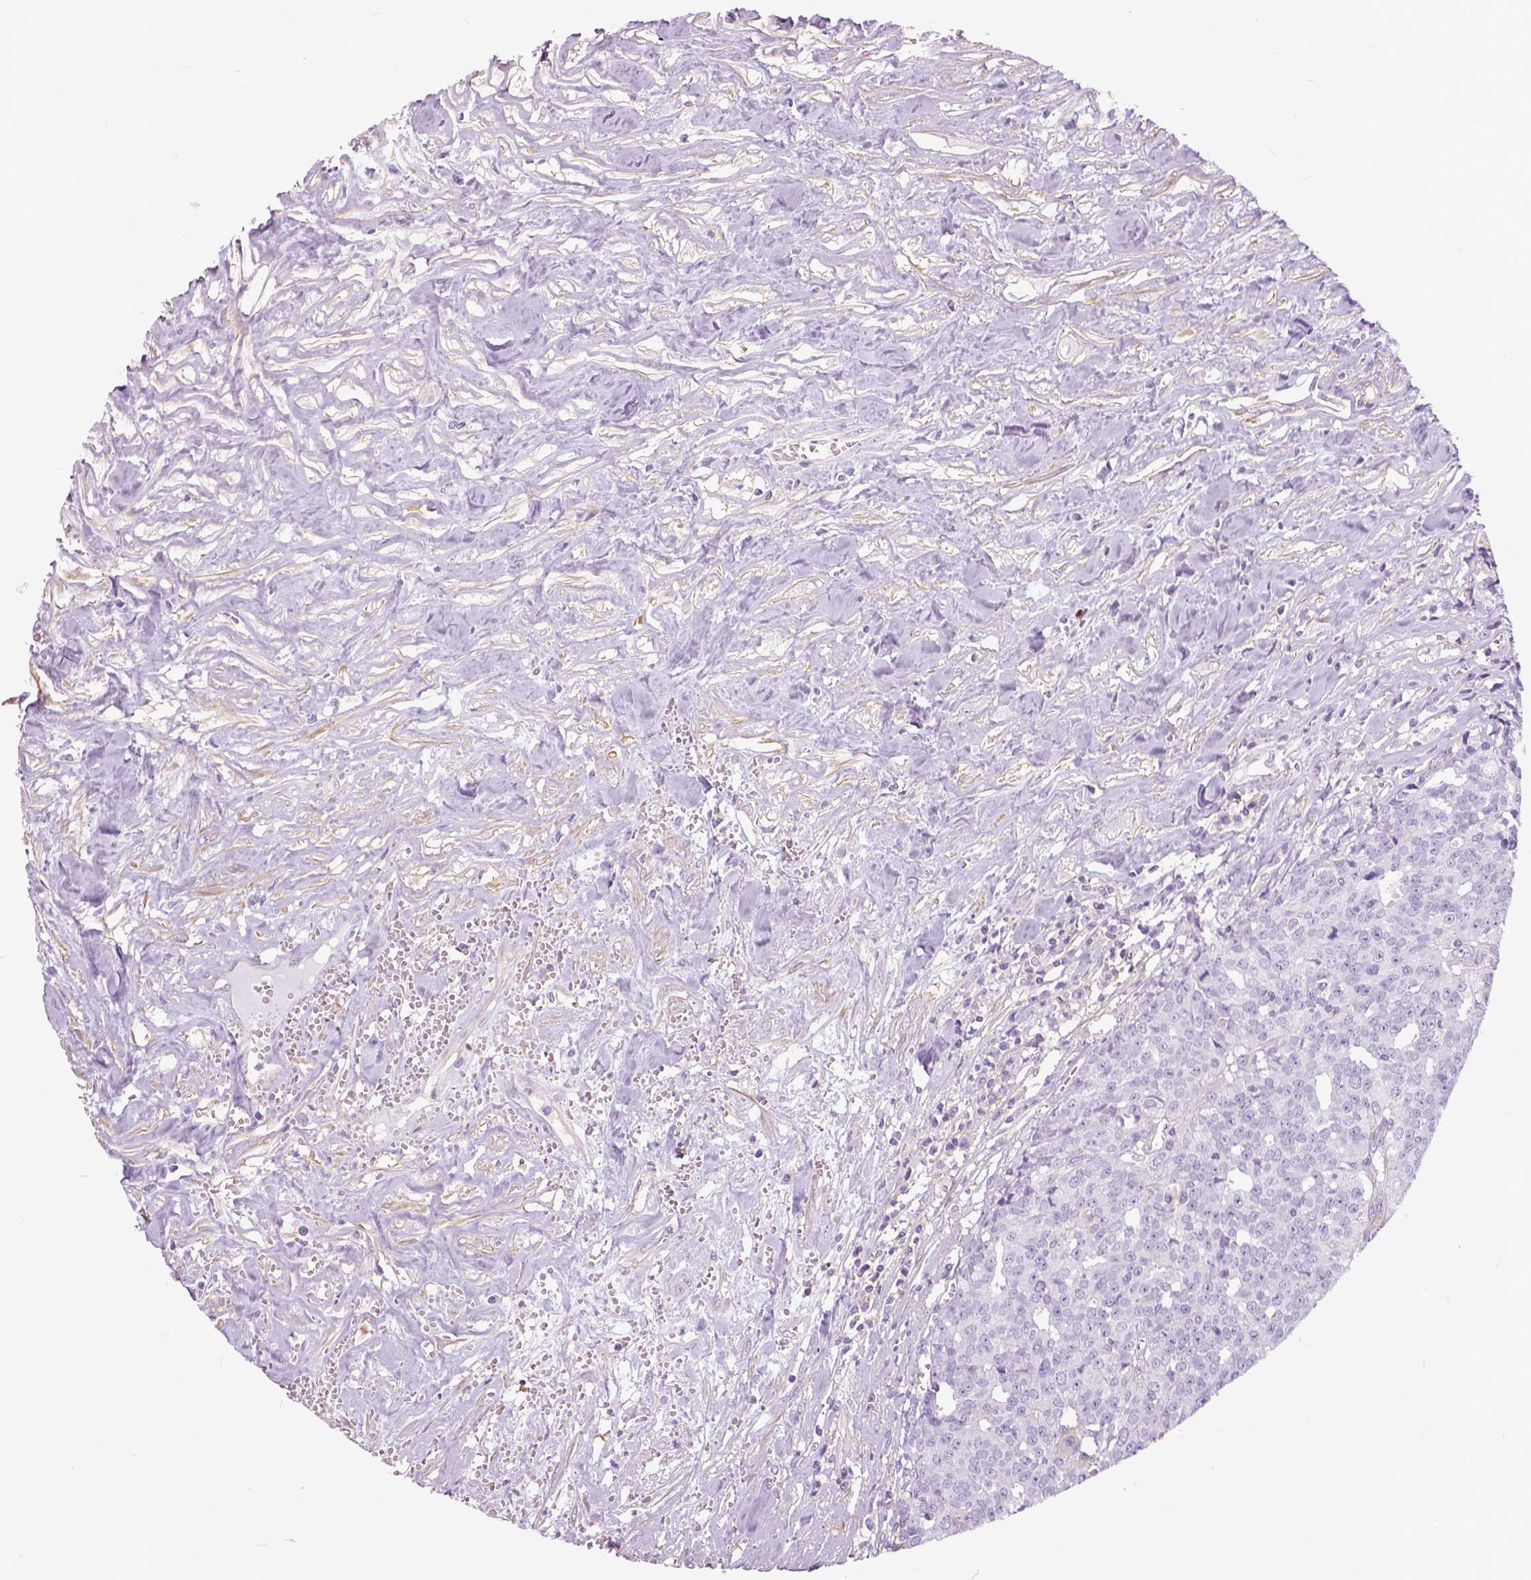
{"staining": {"intensity": "negative", "quantity": "none", "location": "none"}, "tissue": "prostate cancer", "cell_type": "Tumor cells", "image_type": "cancer", "snomed": [{"axis": "morphology", "description": "Adenocarcinoma, High grade"}, {"axis": "topography", "description": "Prostate and seminal vesicle, NOS"}], "caption": "An immunohistochemistry (IHC) micrograph of prostate cancer (adenocarcinoma (high-grade)) is shown. There is no staining in tumor cells of prostate cancer (adenocarcinoma (high-grade)).", "gene": "ANXA13", "patient": {"sex": "male", "age": 60}}